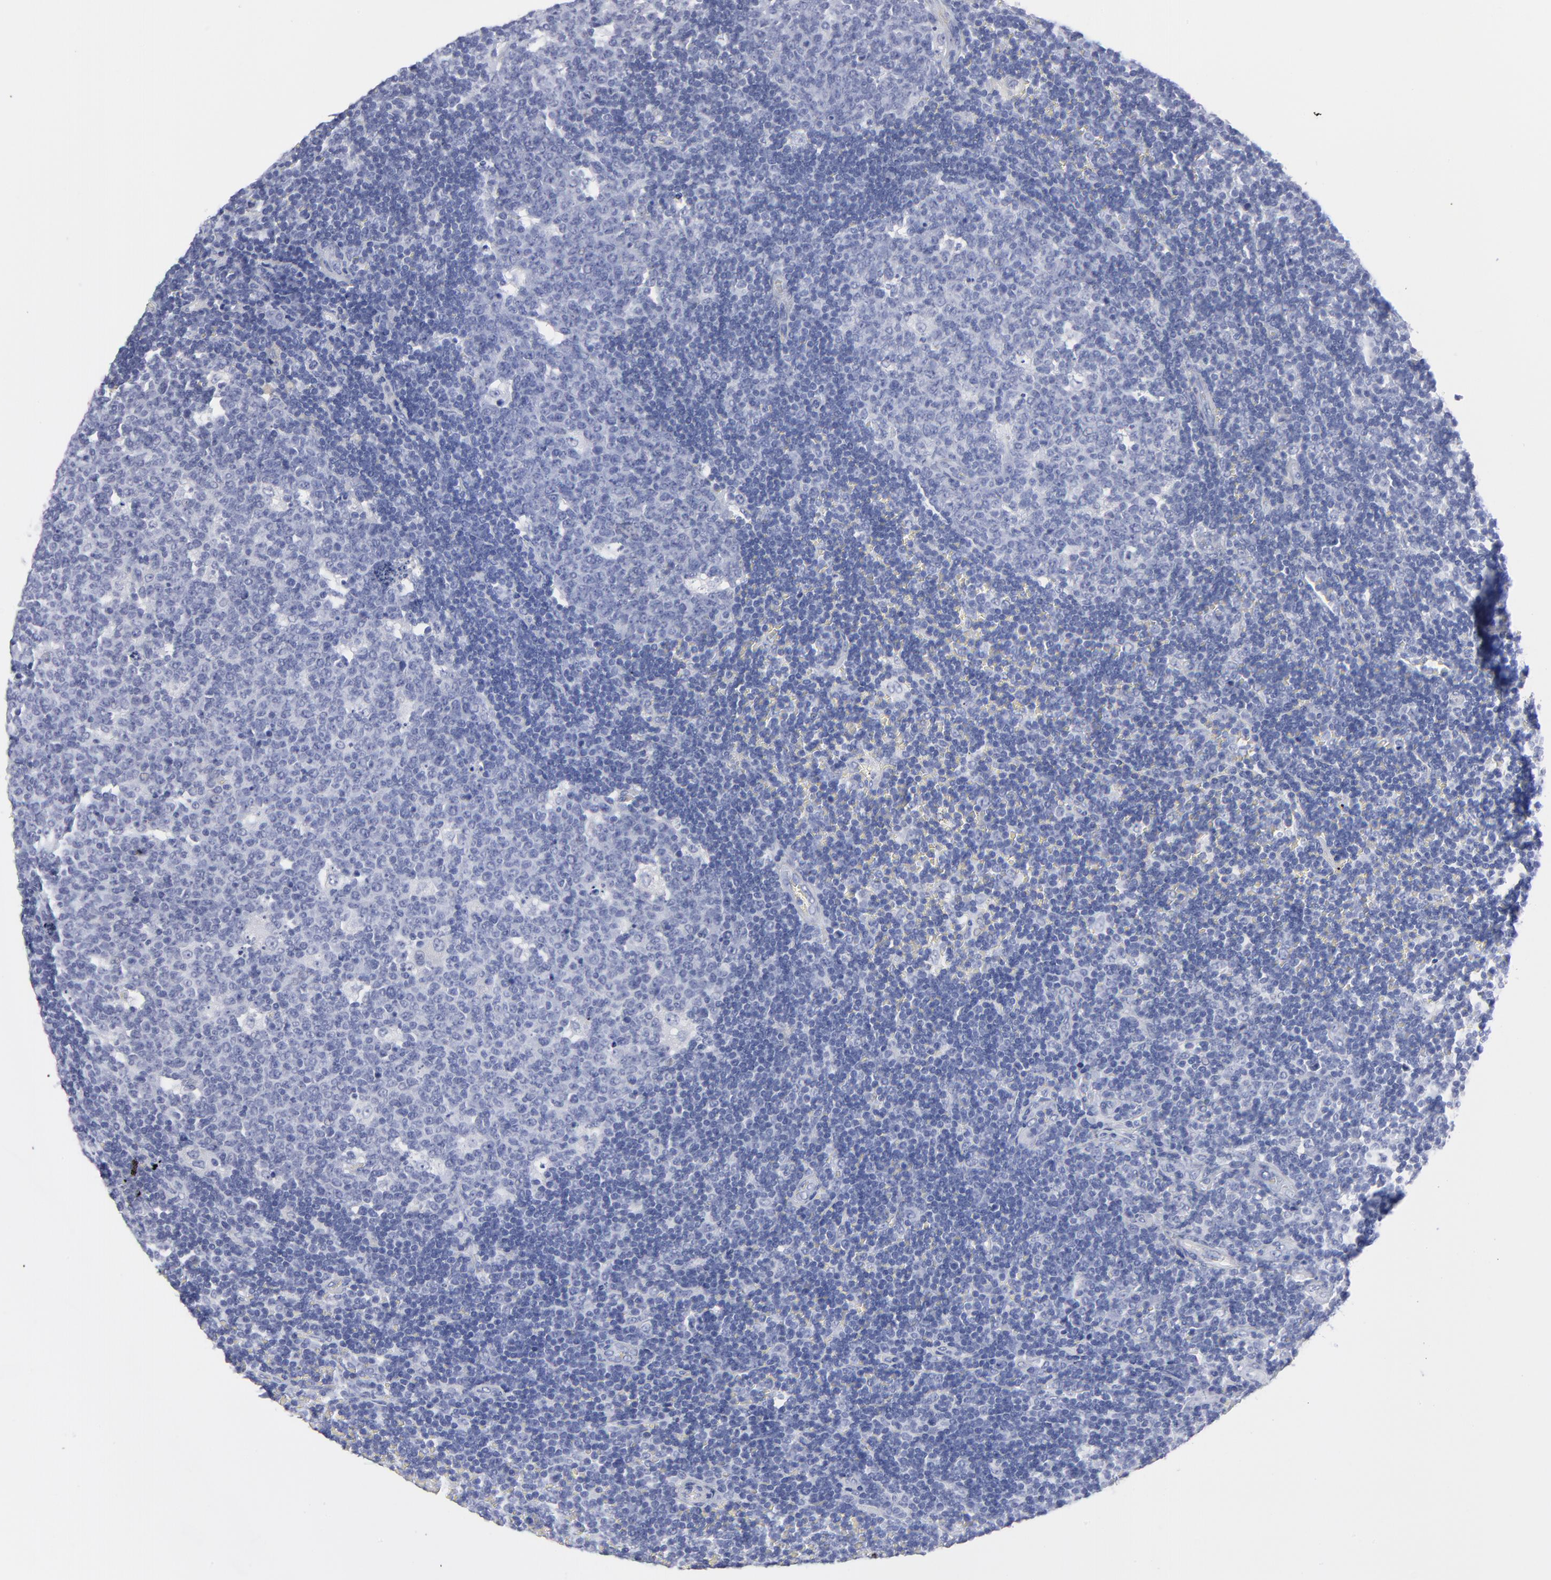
{"staining": {"intensity": "negative", "quantity": "none", "location": "none"}, "tissue": "lymph node", "cell_type": "Germinal center cells", "image_type": "normal", "snomed": [{"axis": "morphology", "description": "Normal tissue, NOS"}, {"axis": "topography", "description": "Lymph node"}, {"axis": "topography", "description": "Salivary gland"}], "caption": "Immunohistochemistry photomicrograph of benign human lymph node stained for a protein (brown), which exhibits no staining in germinal center cells. Nuclei are stained in blue.", "gene": "CNTN3", "patient": {"sex": "male", "age": 8}}